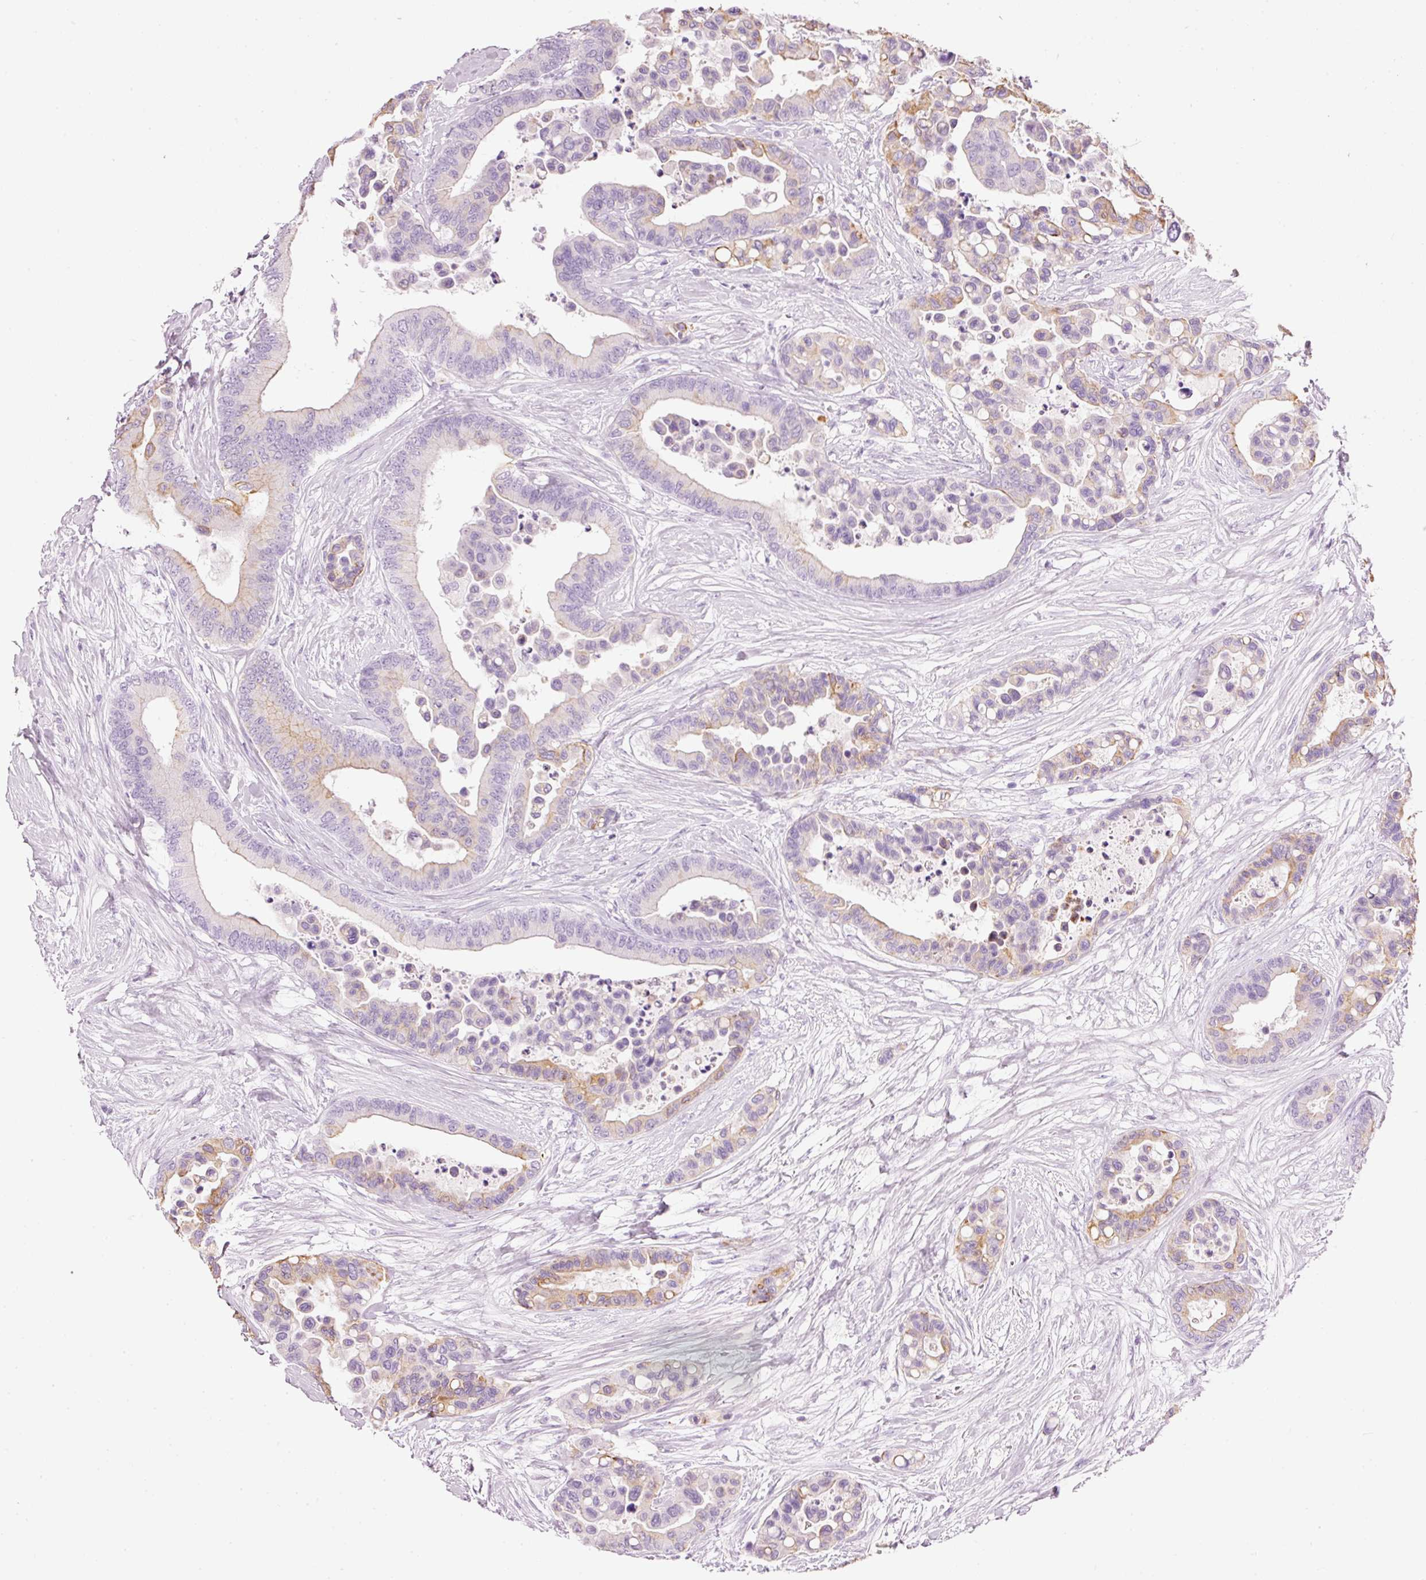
{"staining": {"intensity": "moderate", "quantity": "<25%", "location": "cytoplasmic/membranous"}, "tissue": "colorectal cancer", "cell_type": "Tumor cells", "image_type": "cancer", "snomed": [{"axis": "morphology", "description": "Adenocarcinoma, NOS"}, {"axis": "topography", "description": "Colon"}], "caption": "The micrograph displays immunohistochemical staining of colorectal cancer. There is moderate cytoplasmic/membranous positivity is seen in approximately <25% of tumor cells.", "gene": "CARD16", "patient": {"sex": "male", "age": 82}}